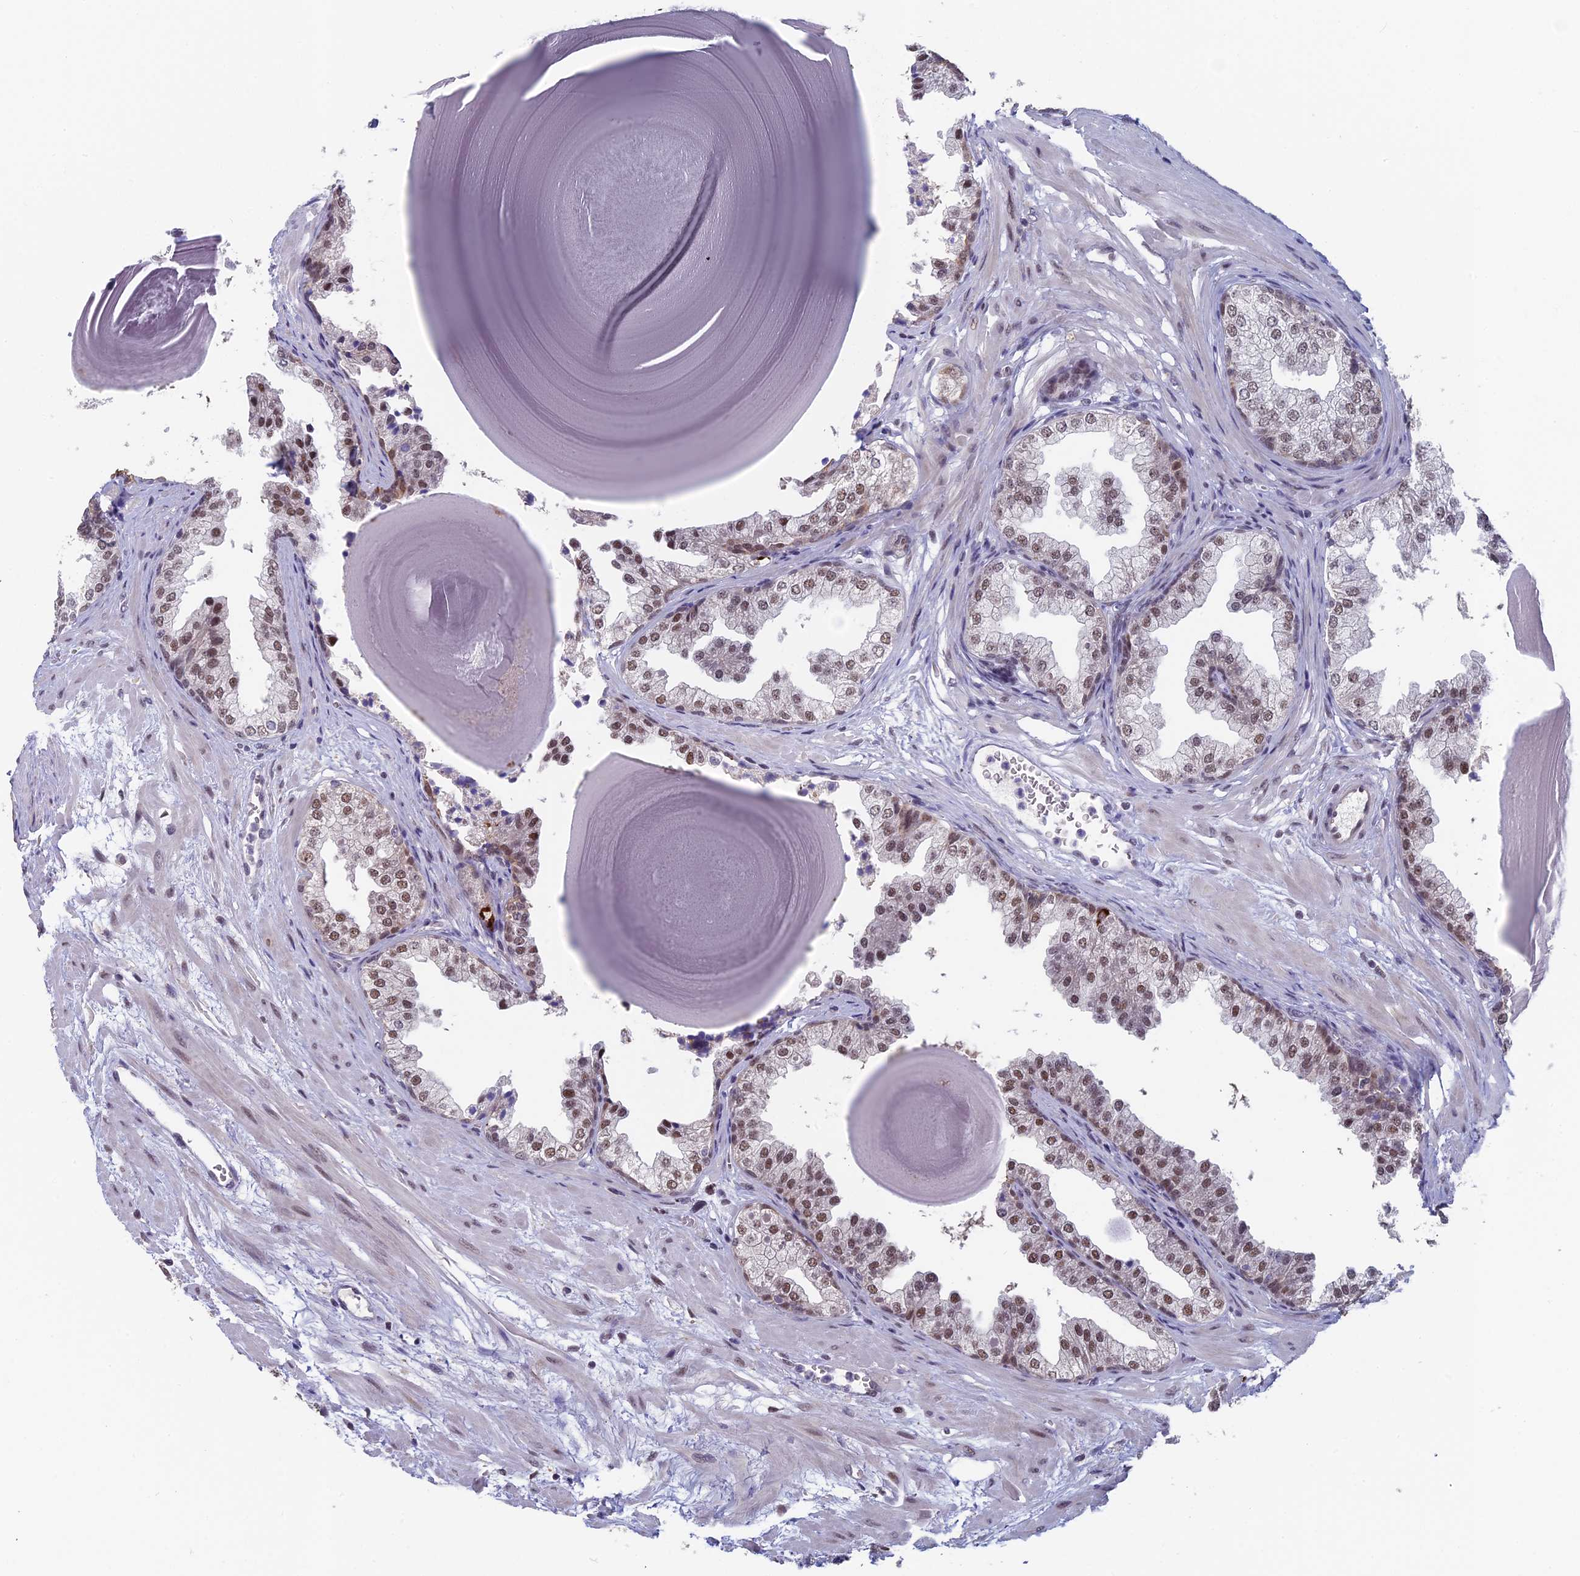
{"staining": {"intensity": "moderate", "quantity": "25%-75%", "location": "cytoplasmic/membranous,nuclear"}, "tissue": "prostate", "cell_type": "Glandular cells", "image_type": "normal", "snomed": [{"axis": "morphology", "description": "Normal tissue, NOS"}, {"axis": "topography", "description": "Prostate"}], "caption": "Glandular cells exhibit medium levels of moderate cytoplasmic/membranous,nuclear positivity in about 25%-75% of cells in normal prostate. (Stains: DAB in brown, nuclei in blue, Microscopy: brightfield microscopy at high magnification).", "gene": "MT", "patient": {"sex": "male", "age": 48}}